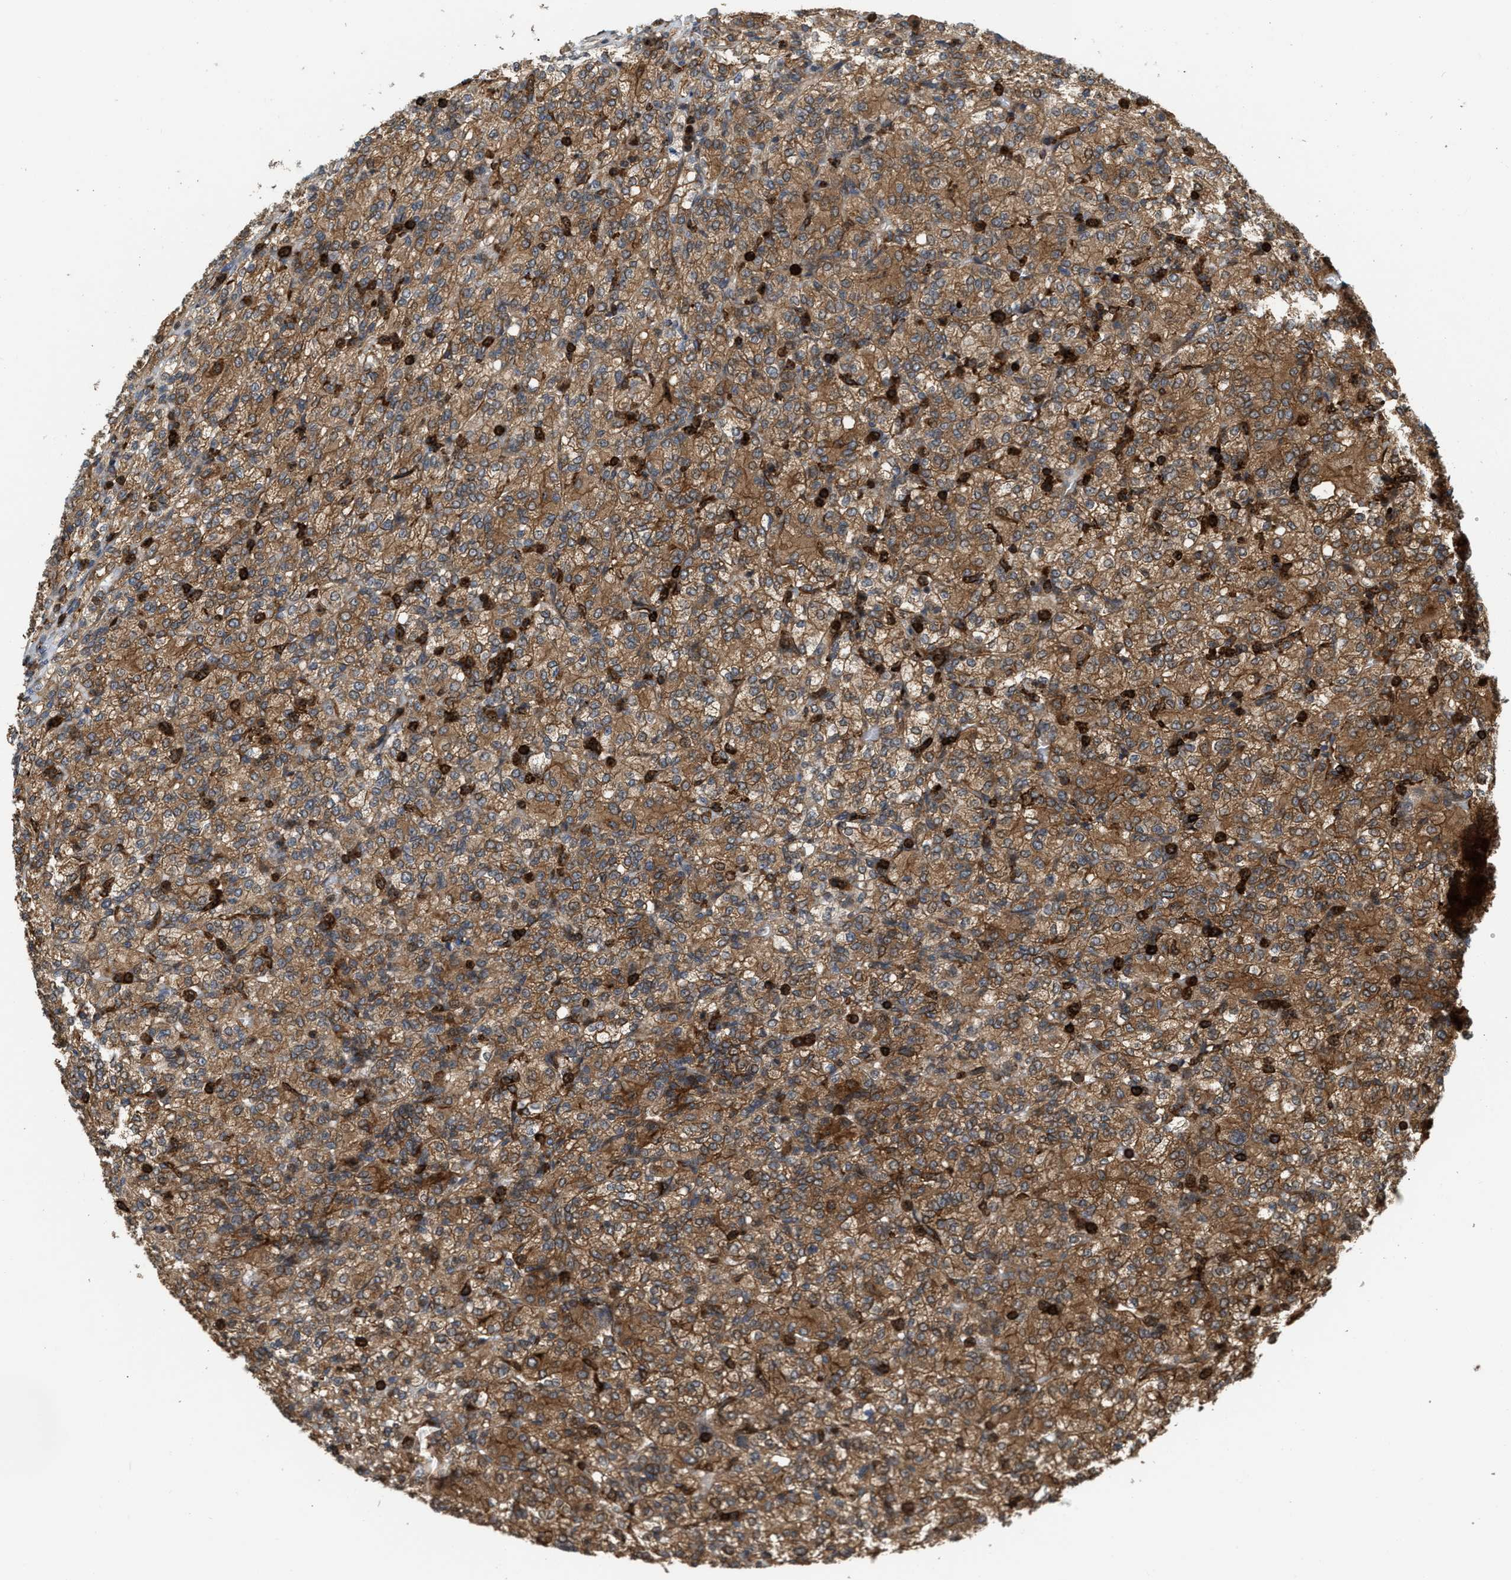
{"staining": {"intensity": "strong", "quantity": ">75%", "location": "cytoplasmic/membranous"}, "tissue": "renal cancer", "cell_type": "Tumor cells", "image_type": "cancer", "snomed": [{"axis": "morphology", "description": "Adenocarcinoma, NOS"}, {"axis": "topography", "description": "Kidney"}], "caption": "Human renal cancer stained with a brown dye demonstrates strong cytoplasmic/membranous positive expression in about >75% of tumor cells.", "gene": "IQCE", "patient": {"sex": "male", "age": 77}}